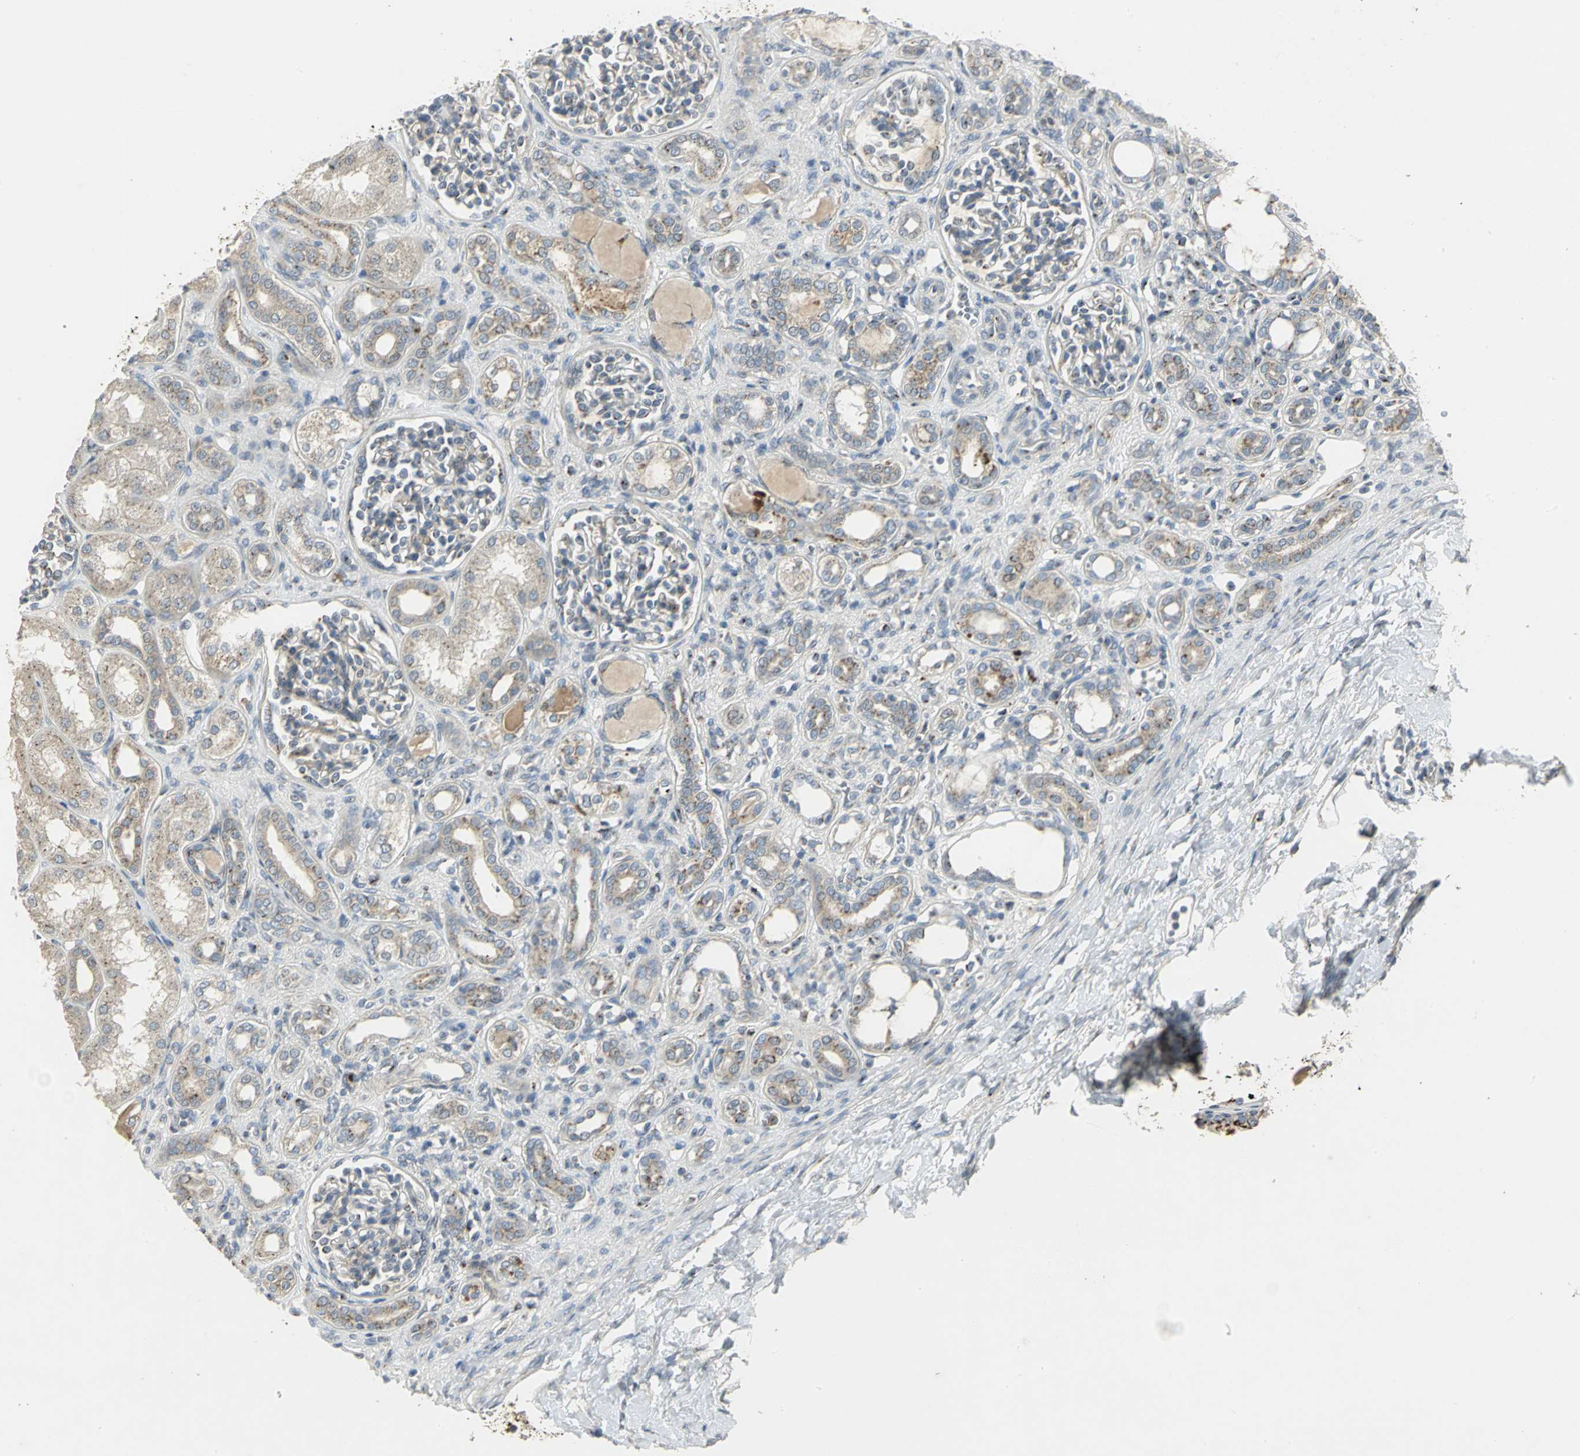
{"staining": {"intensity": "weak", "quantity": "<25%", "location": "cytoplasmic/membranous"}, "tissue": "kidney", "cell_type": "Cells in glomeruli", "image_type": "normal", "snomed": [{"axis": "morphology", "description": "Normal tissue, NOS"}, {"axis": "topography", "description": "Kidney"}], "caption": "This is an IHC photomicrograph of benign human kidney. There is no expression in cells in glomeruli.", "gene": "TM9SF2", "patient": {"sex": "male", "age": 7}}